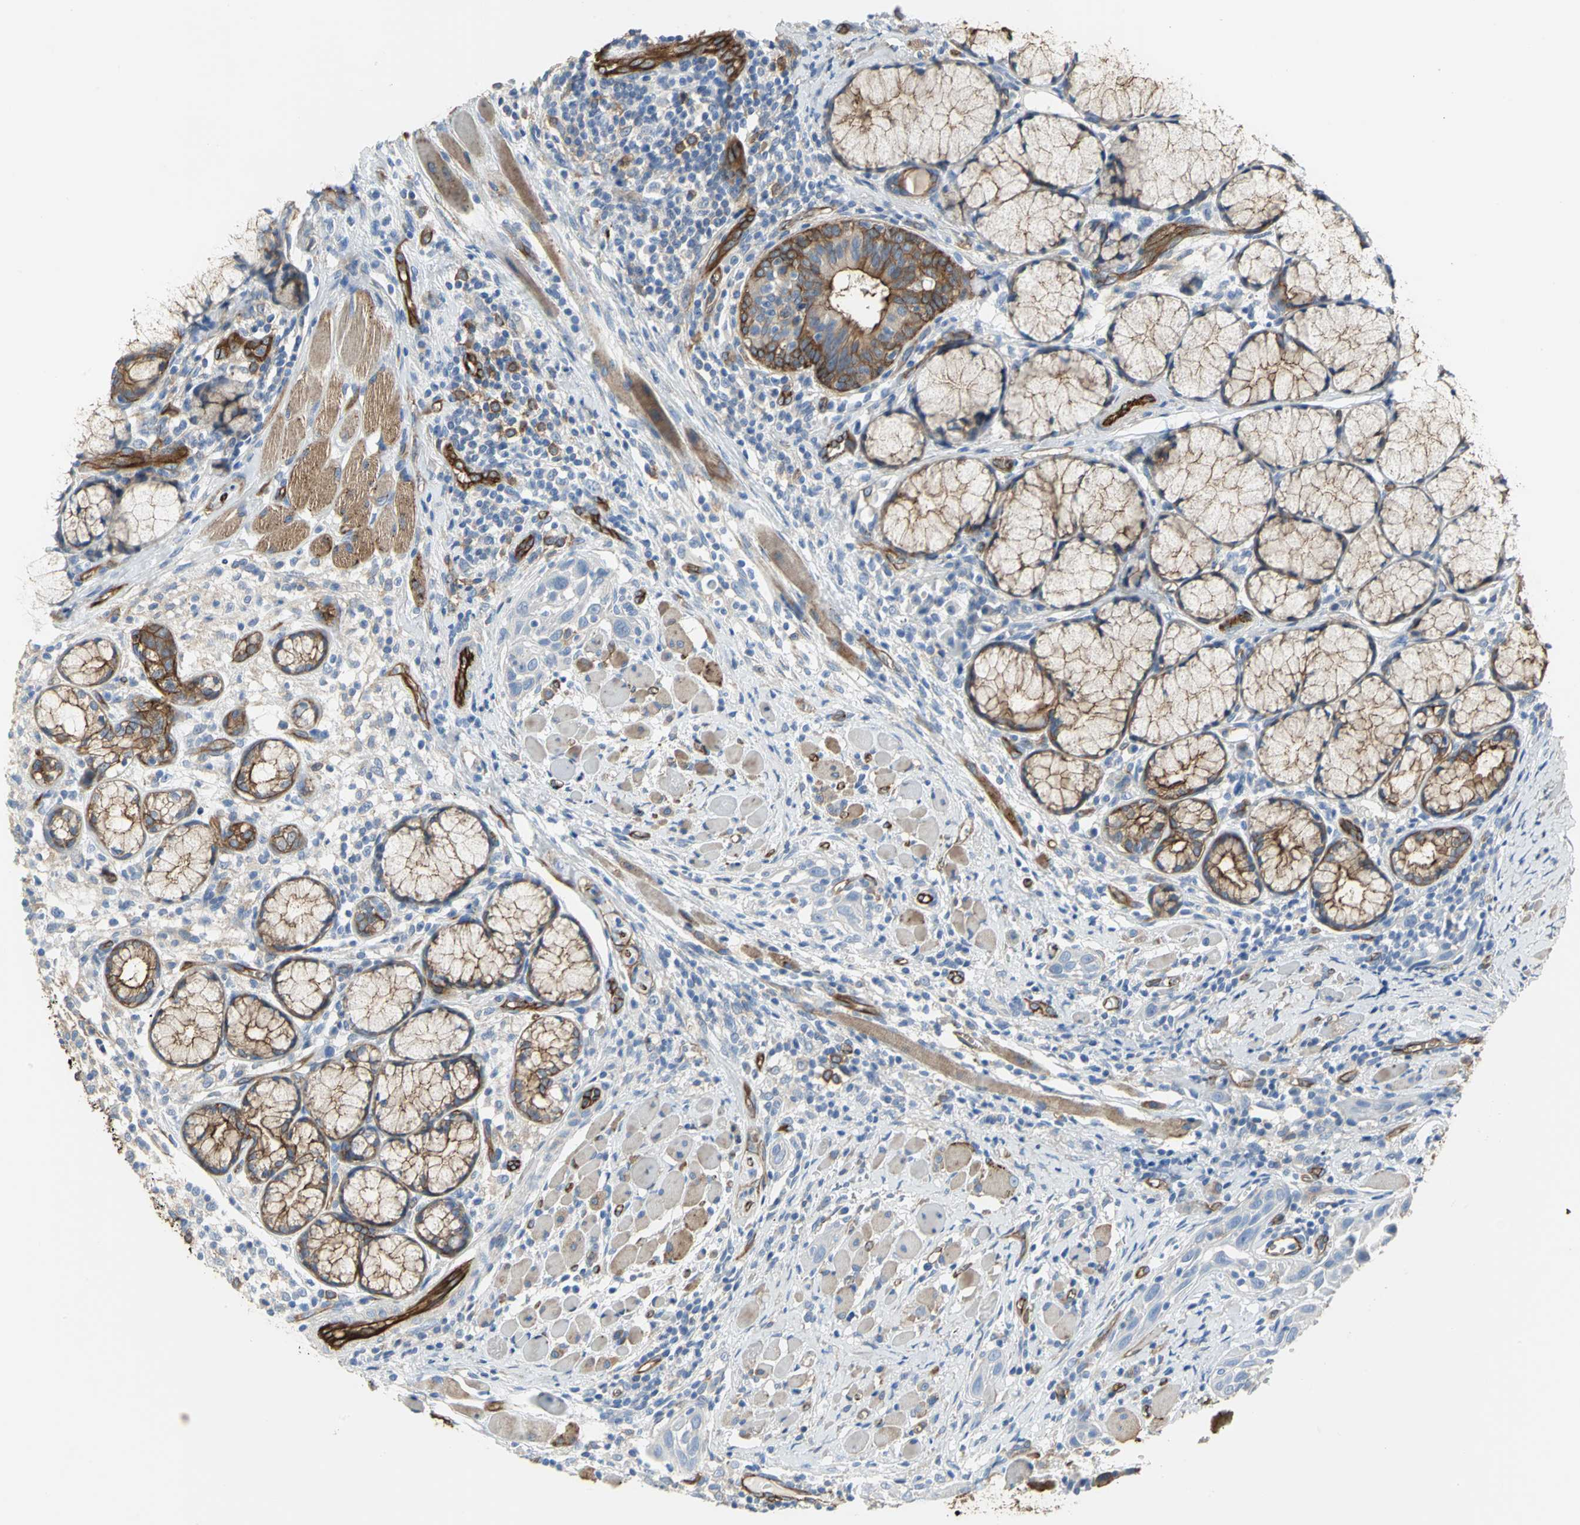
{"staining": {"intensity": "negative", "quantity": "none", "location": "none"}, "tissue": "head and neck cancer", "cell_type": "Tumor cells", "image_type": "cancer", "snomed": [{"axis": "morphology", "description": "Squamous cell carcinoma, NOS"}, {"axis": "topography", "description": "Oral tissue"}, {"axis": "topography", "description": "Head-Neck"}], "caption": "Immunohistochemistry (IHC) of head and neck cancer (squamous cell carcinoma) demonstrates no staining in tumor cells.", "gene": "FLNB", "patient": {"sex": "female", "age": 50}}